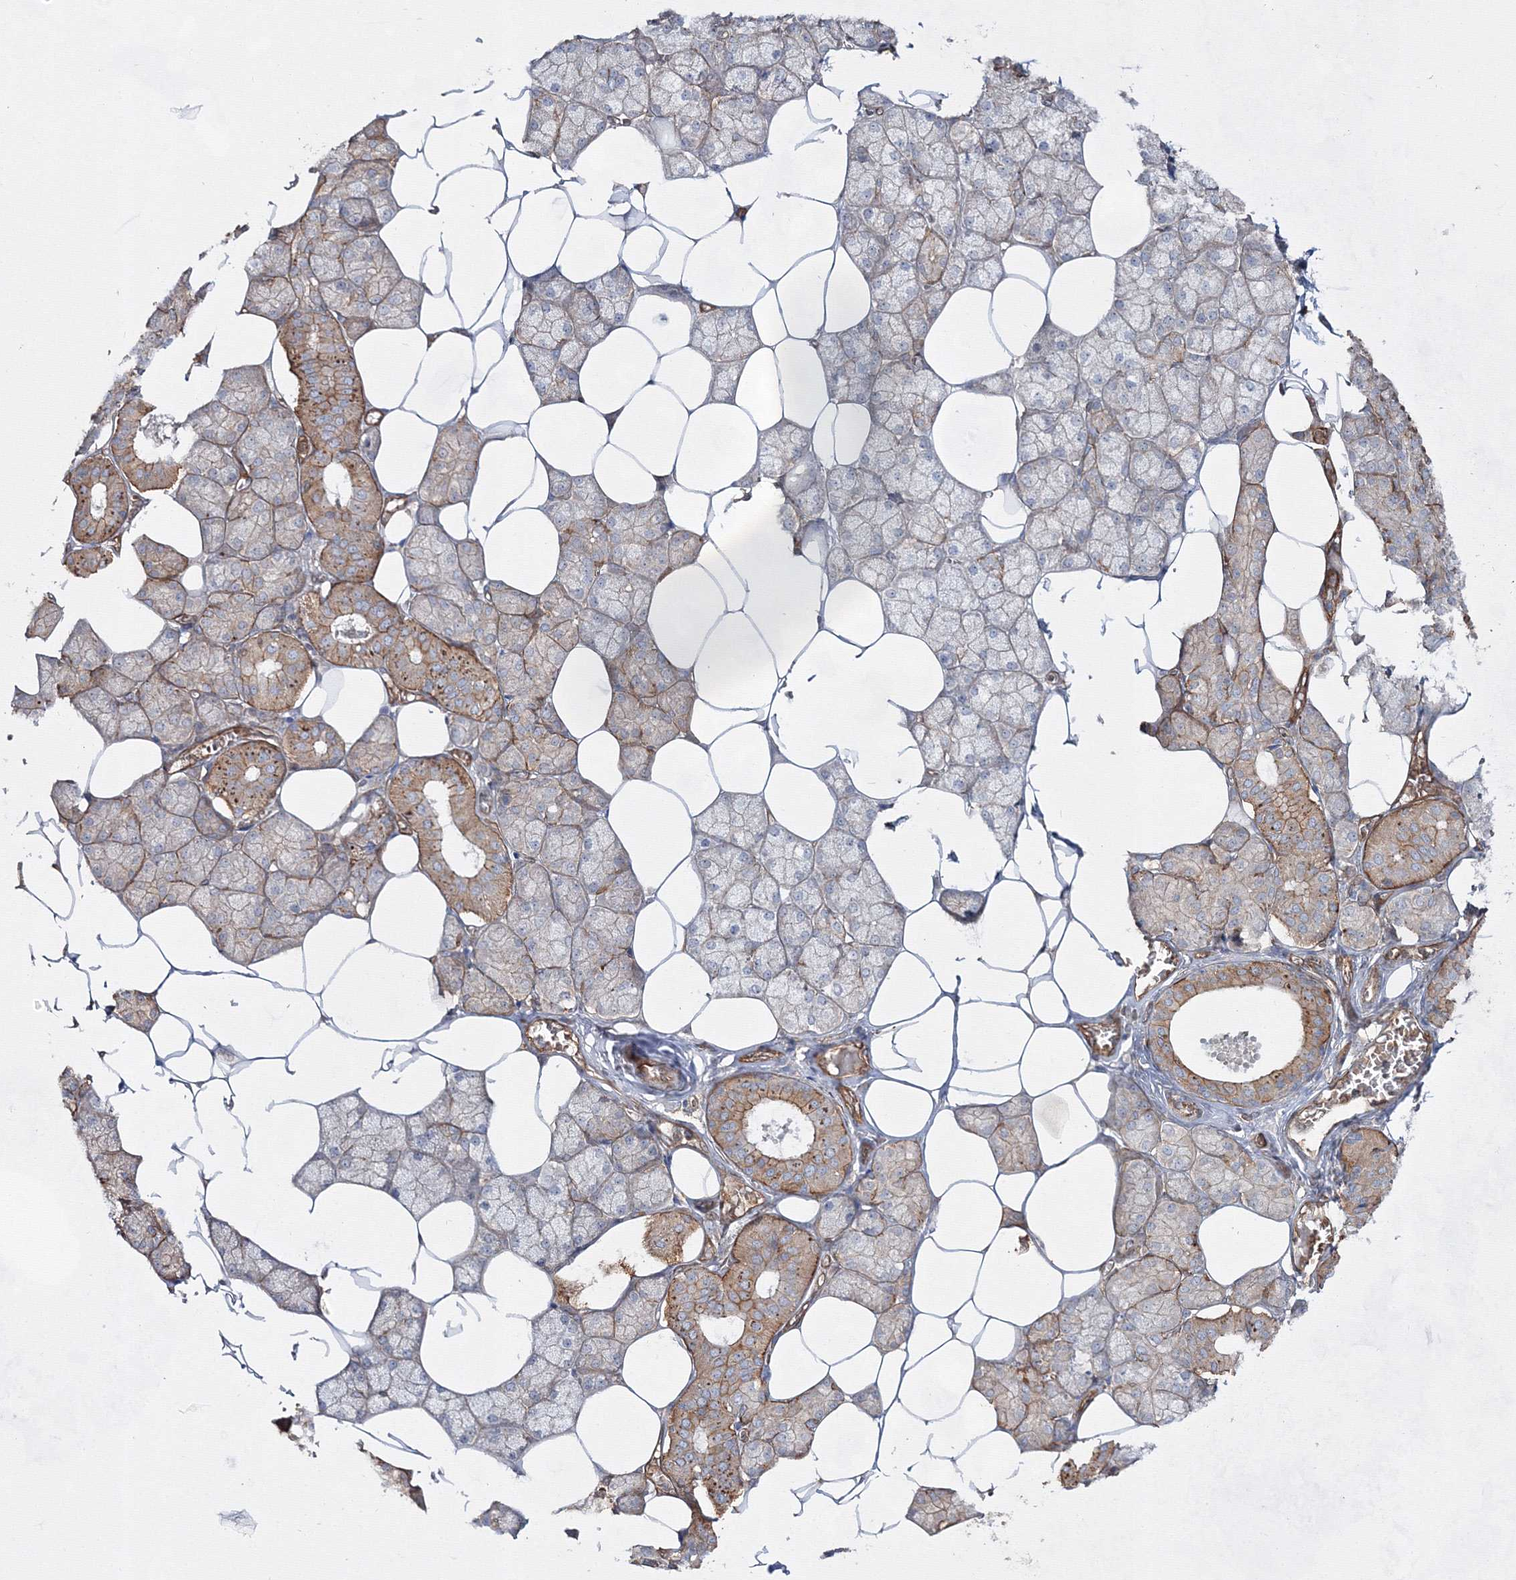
{"staining": {"intensity": "moderate", "quantity": "25%-75%", "location": "cytoplasmic/membranous"}, "tissue": "salivary gland", "cell_type": "Glandular cells", "image_type": "normal", "snomed": [{"axis": "morphology", "description": "Normal tissue, NOS"}, {"axis": "topography", "description": "Salivary gland"}], "caption": "Moderate cytoplasmic/membranous expression is identified in about 25%-75% of glandular cells in normal salivary gland. Nuclei are stained in blue.", "gene": "EXOC6", "patient": {"sex": "male", "age": 62}}